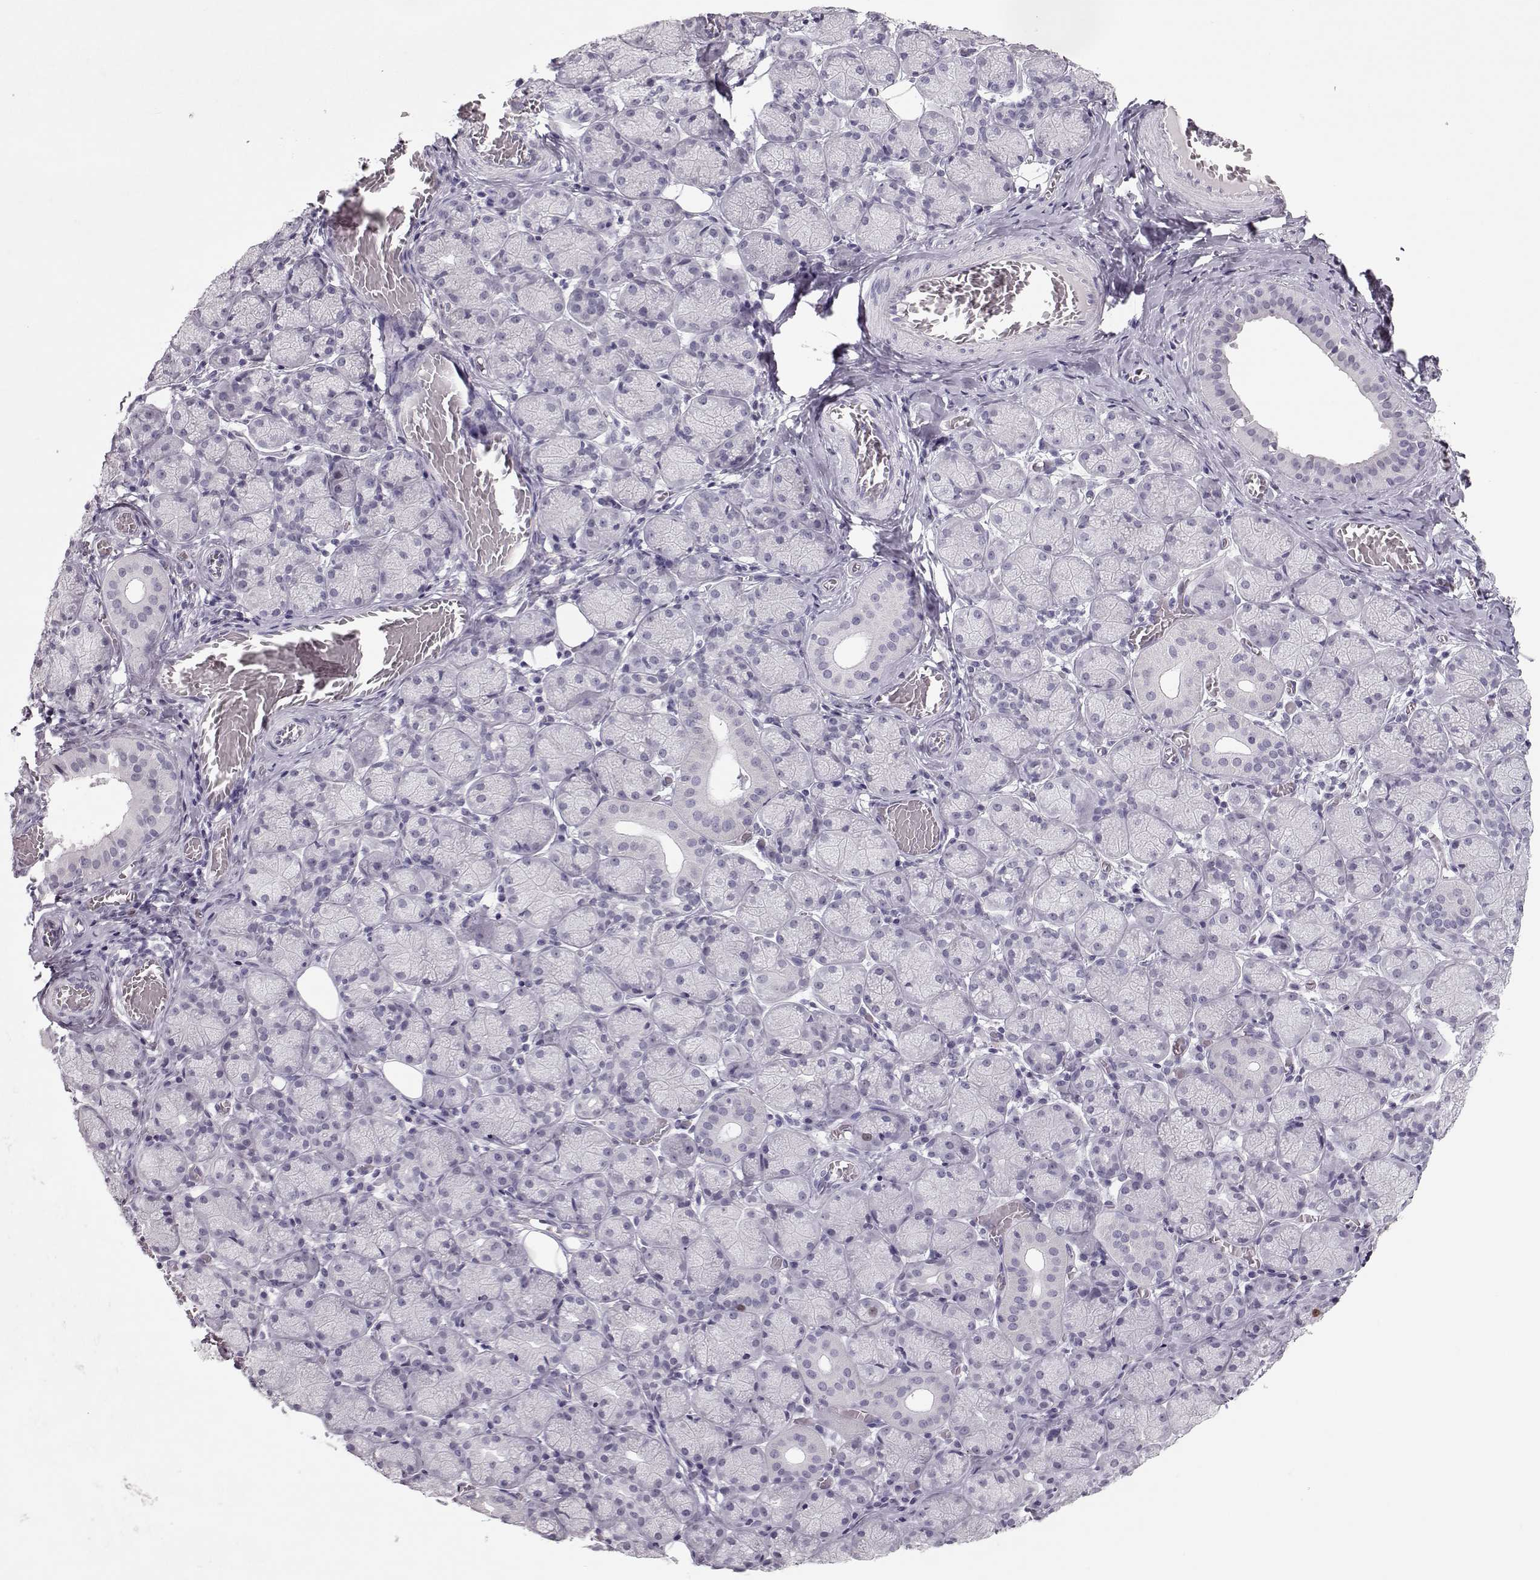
{"staining": {"intensity": "negative", "quantity": "none", "location": "none"}, "tissue": "salivary gland", "cell_type": "Glandular cells", "image_type": "normal", "snomed": [{"axis": "morphology", "description": "Normal tissue, NOS"}, {"axis": "topography", "description": "Salivary gland"}, {"axis": "topography", "description": "Peripheral nerve tissue"}], "caption": "The immunohistochemistry histopathology image has no significant positivity in glandular cells of salivary gland. Nuclei are stained in blue.", "gene": "SGO1", "patient": {"sex": "female", "age": 24}}